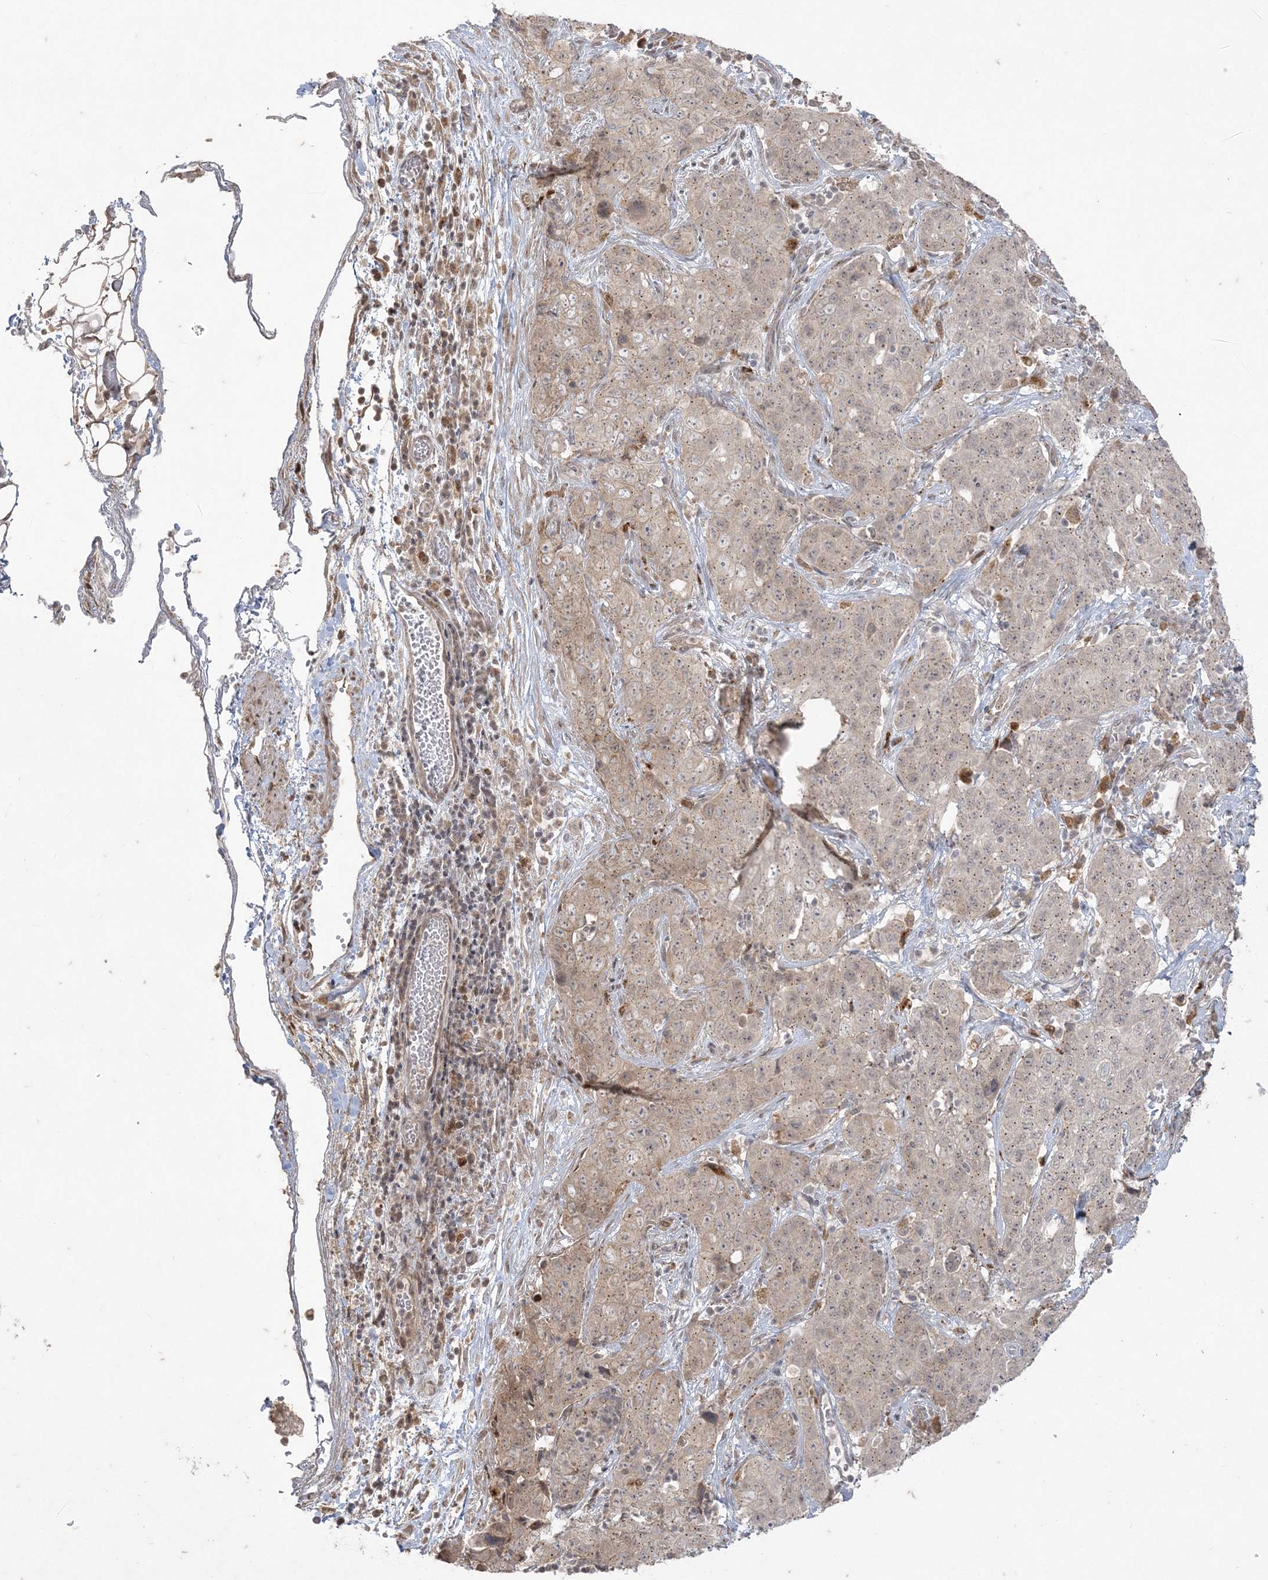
{"staining": {"intensity": "moderate", "quantity": "<25%", "location": "cytoplasmic/membranous"}, "tissue": "stomach cancer", "cell_type": "Tumor cells", "image_type": "cancer", "snomed": [{"axis": "morphology", "description": "Normal tissue, NOS"}, {"axis": "morphology", "description": "Adenocarcinoma, NOS"}, {"axis": "topography", "description": "Lymph node"}, {"axis": "topography", "description": "Stomach"}], "caption": "Stomach cancer was stained to show a protein in brown. There is low levels of moderate cytoplasmic/membranous expression in about <25% of tumor cells.", "gene": "RRAS", "patient": {"sex": "male", "age": 48}}